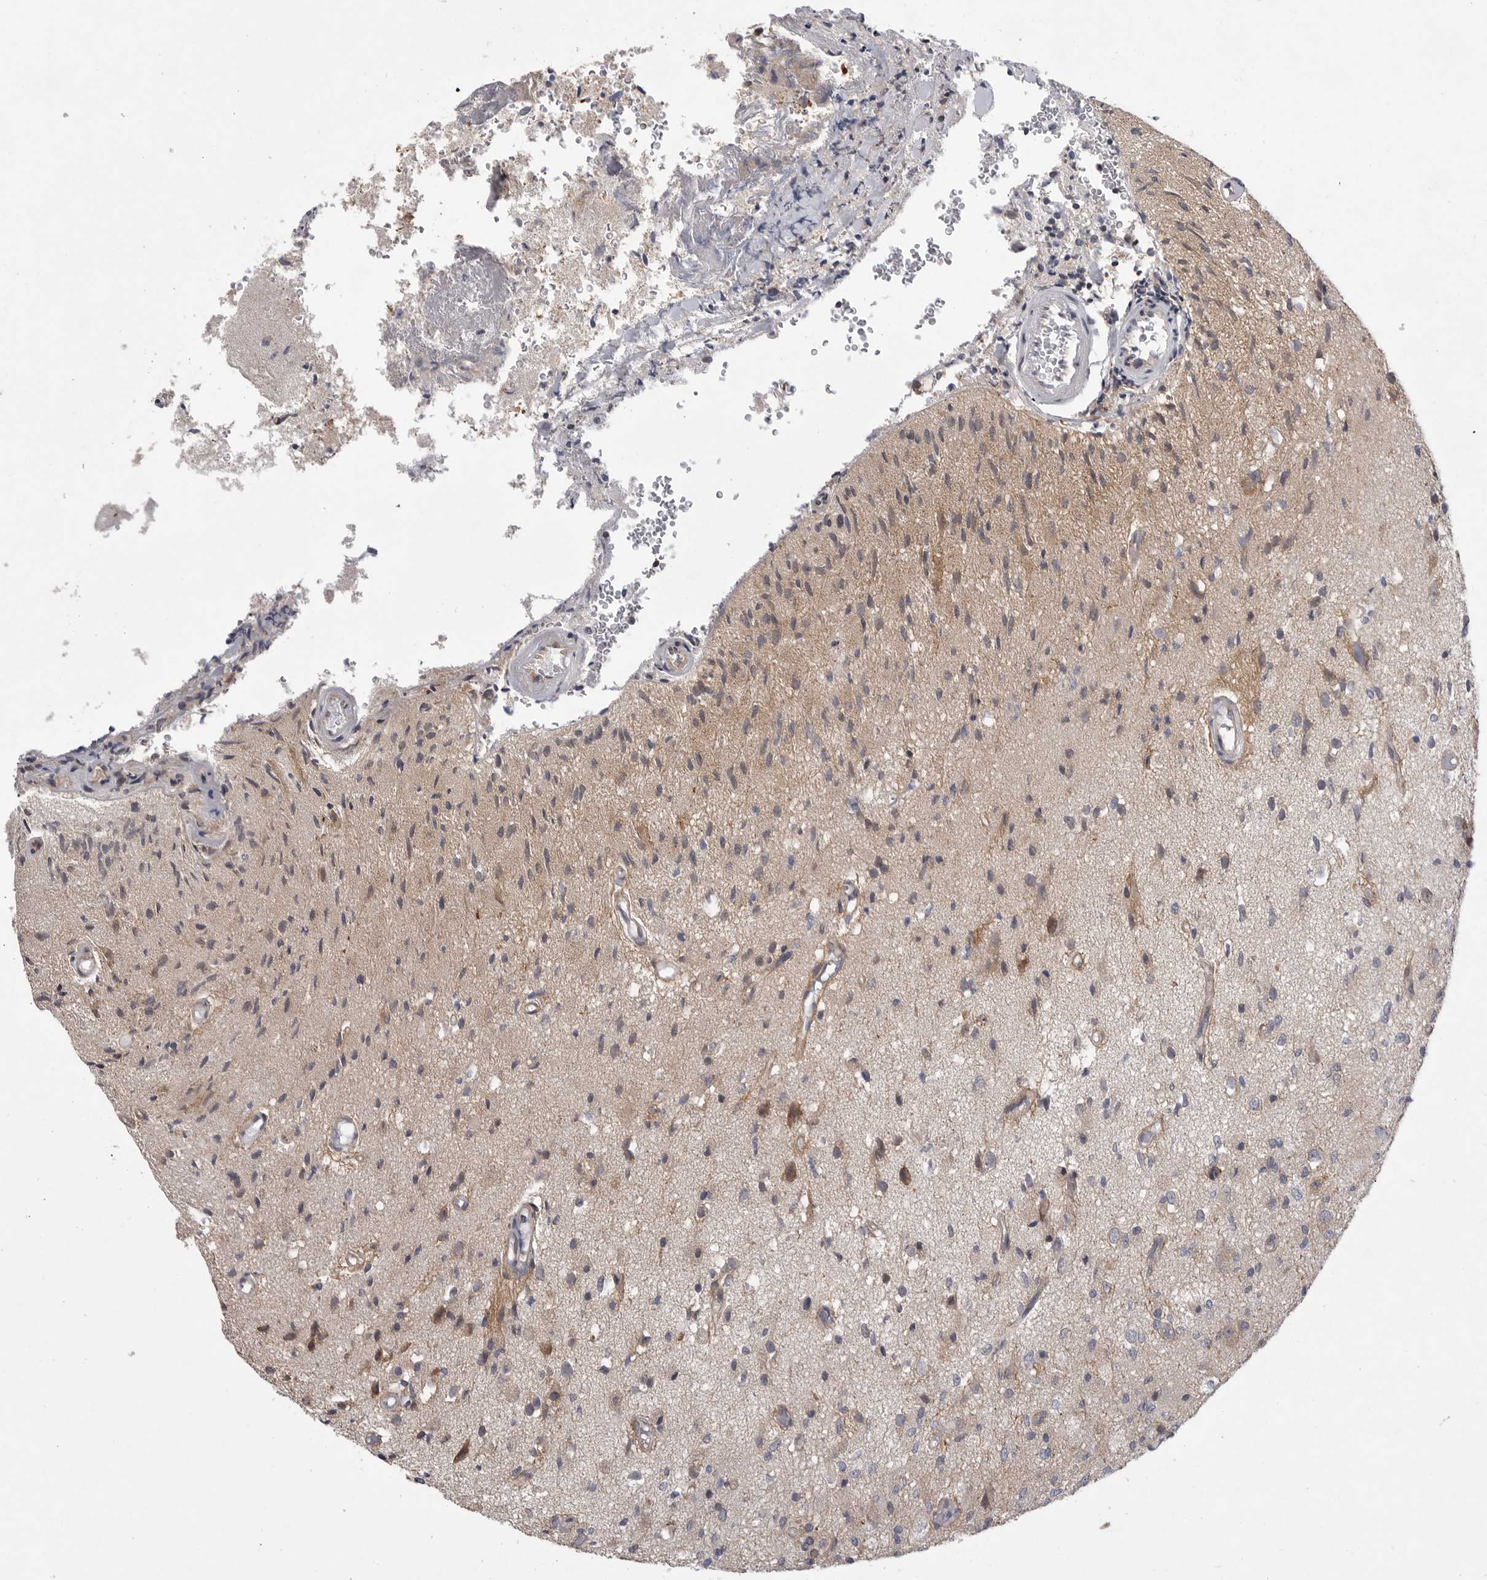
{"staining": {"intensity": "weak", "quantity": "<25%", "location": "cytoplasmic/membranous"}, "tissue": "glioma", "cell_type": "Tumor cells", "image_type": "cancer", "snomed": [{"axis": "morphology", "description": "Normal tissue, NOS"}, {"axis": "morphology", "description": "Glioma, malignant, High grade"}, {"axis": "topography", "description": "Cerebral cortex"}], "caption": "This is an IHC image of human high-grade glioma (malignant). There is no positivity in tumor cells.", "gene": "FBXO43", "patient": {"sex": "male", "age": 77}}